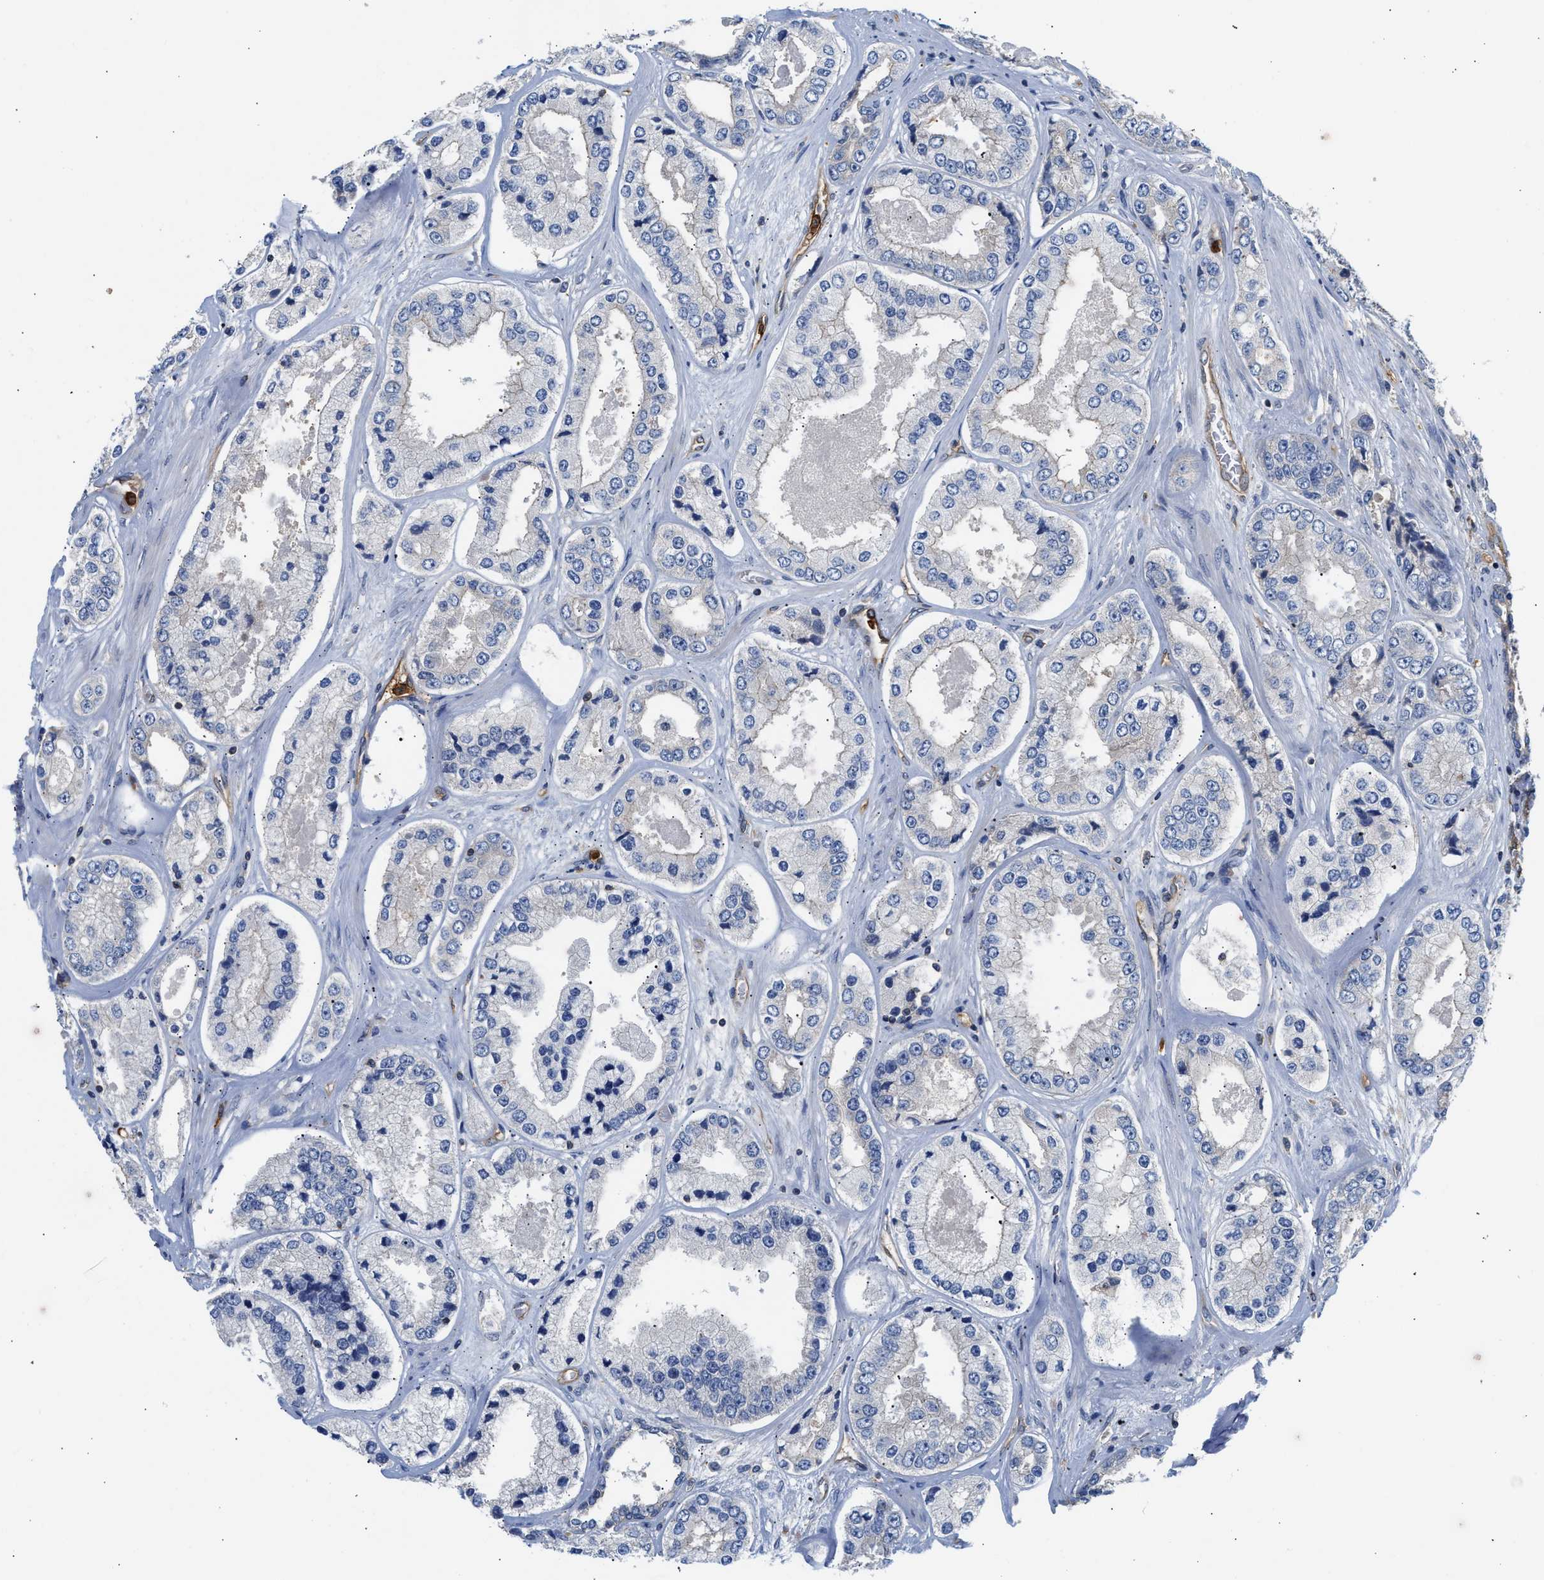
{"staining": {"intensity": "negative", "quantity": "none", "location": "none"}, "tissue": "prostate cancer", "cell_type": "Tumor cells", "image_type": "cancer", "snomed": [{"axis": "morphology", "description": "Adenocarcinoma, High grade"}, {"axis": "topography", "description": "Prostate"}], "caption": "IHC of human prostate cancer exhibits no staining in tumor cells.", "gene": "SAMD9L", "patient": {"sex": "male", "age": 61}}